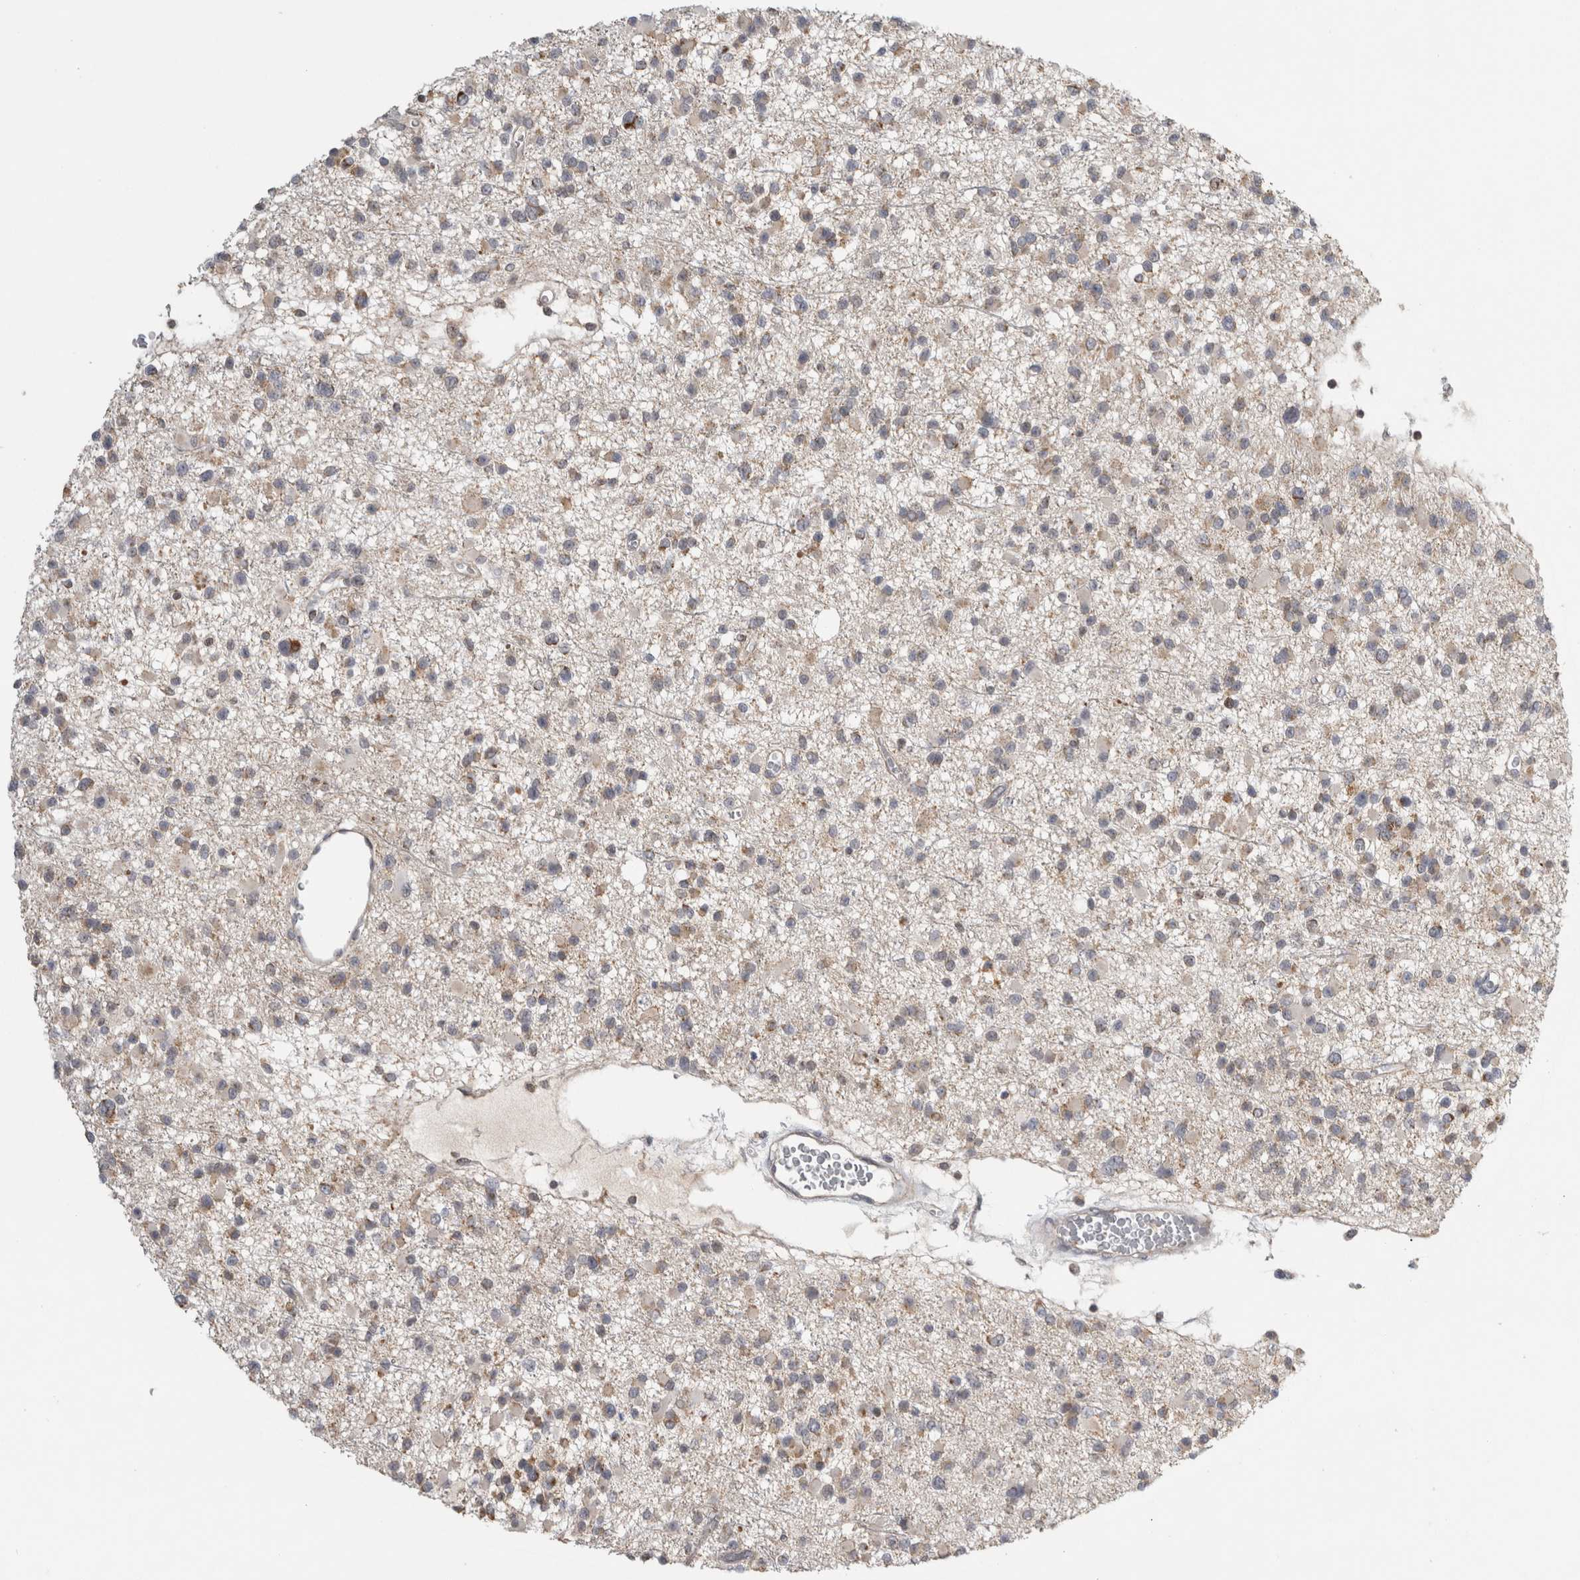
{"staining": {"intensity": "weak", "quantity": "25%-75%", "location": "cytoplasmic/membranous"}, "tissue": "glioma", "cell_type": "Tumor cells", "image_type": "cancer", "snomed": [{"axis": "morphology", "description": "Glioma, malignant, Low grade"}, {"axis": "topography", "description": "Brain"}], "caption": "Low-grade glioma (malignant) tissue demonstrates weak cytoplasmic/membranous expression in about 25%-75% of tumor cells, visualized by immunohistochemistry.", "gene": "KCNIP1", "patient": {"sex": "female", "age": 22}}